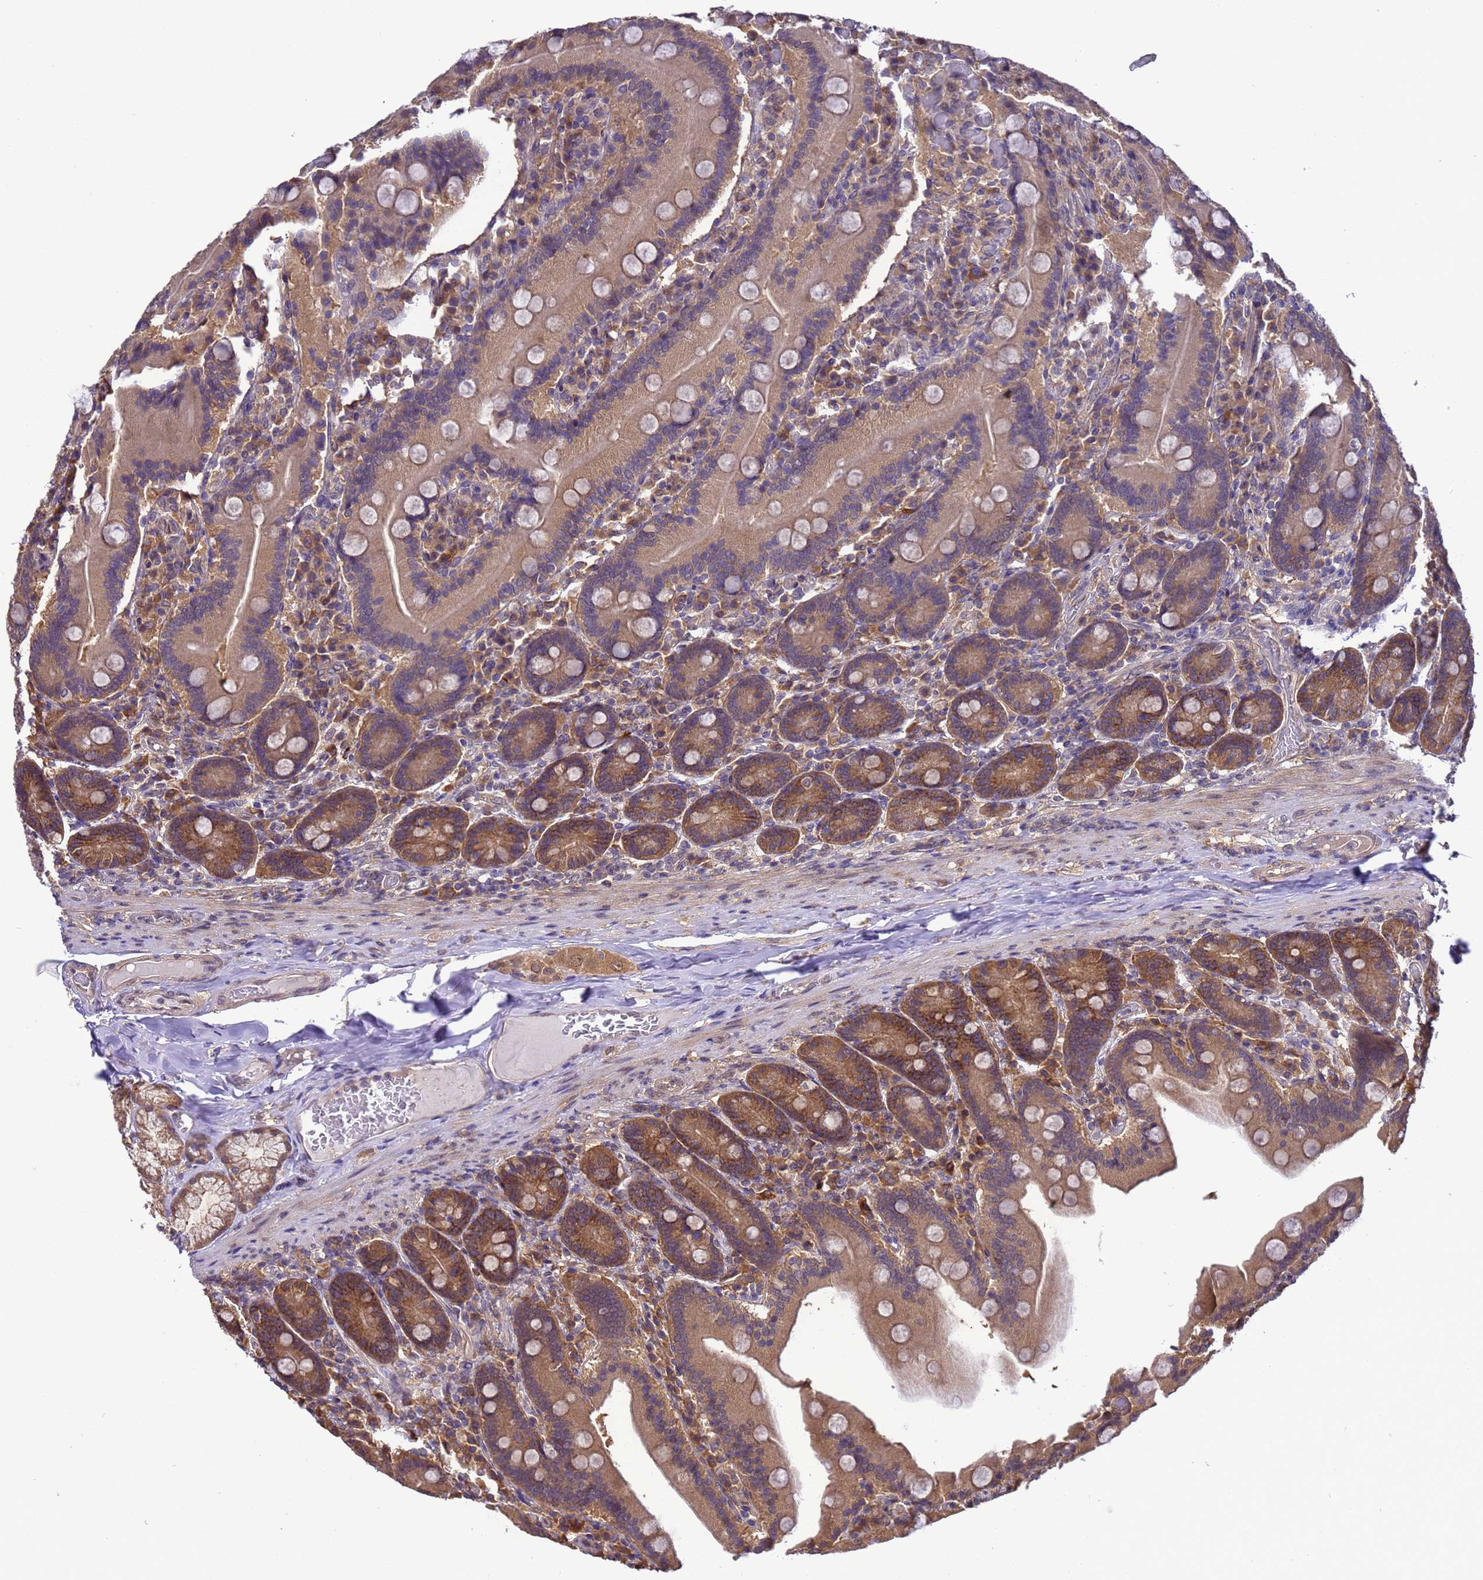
{"staining": {"intensity": "moderate", "quantity": ">75%", "location": "cytoplasmic/membranous,nuclear"}, "tissue": "duodenum", "cell_type": "Glandular cells", "image_type": "normal", "snomed": [{"axis": "morphology", "description": "Normal tissue, NOS"}, {"axis": "topography", "description": "Duodenum"}], "caption": "A medium amount of moderate cytoplasmic/membranous,nuclear staining is appreciated in about >75% of glandular cells in normal duodenum.", "gene": "ZFP69B", "patient": {"sex": "female", "age": 62}}